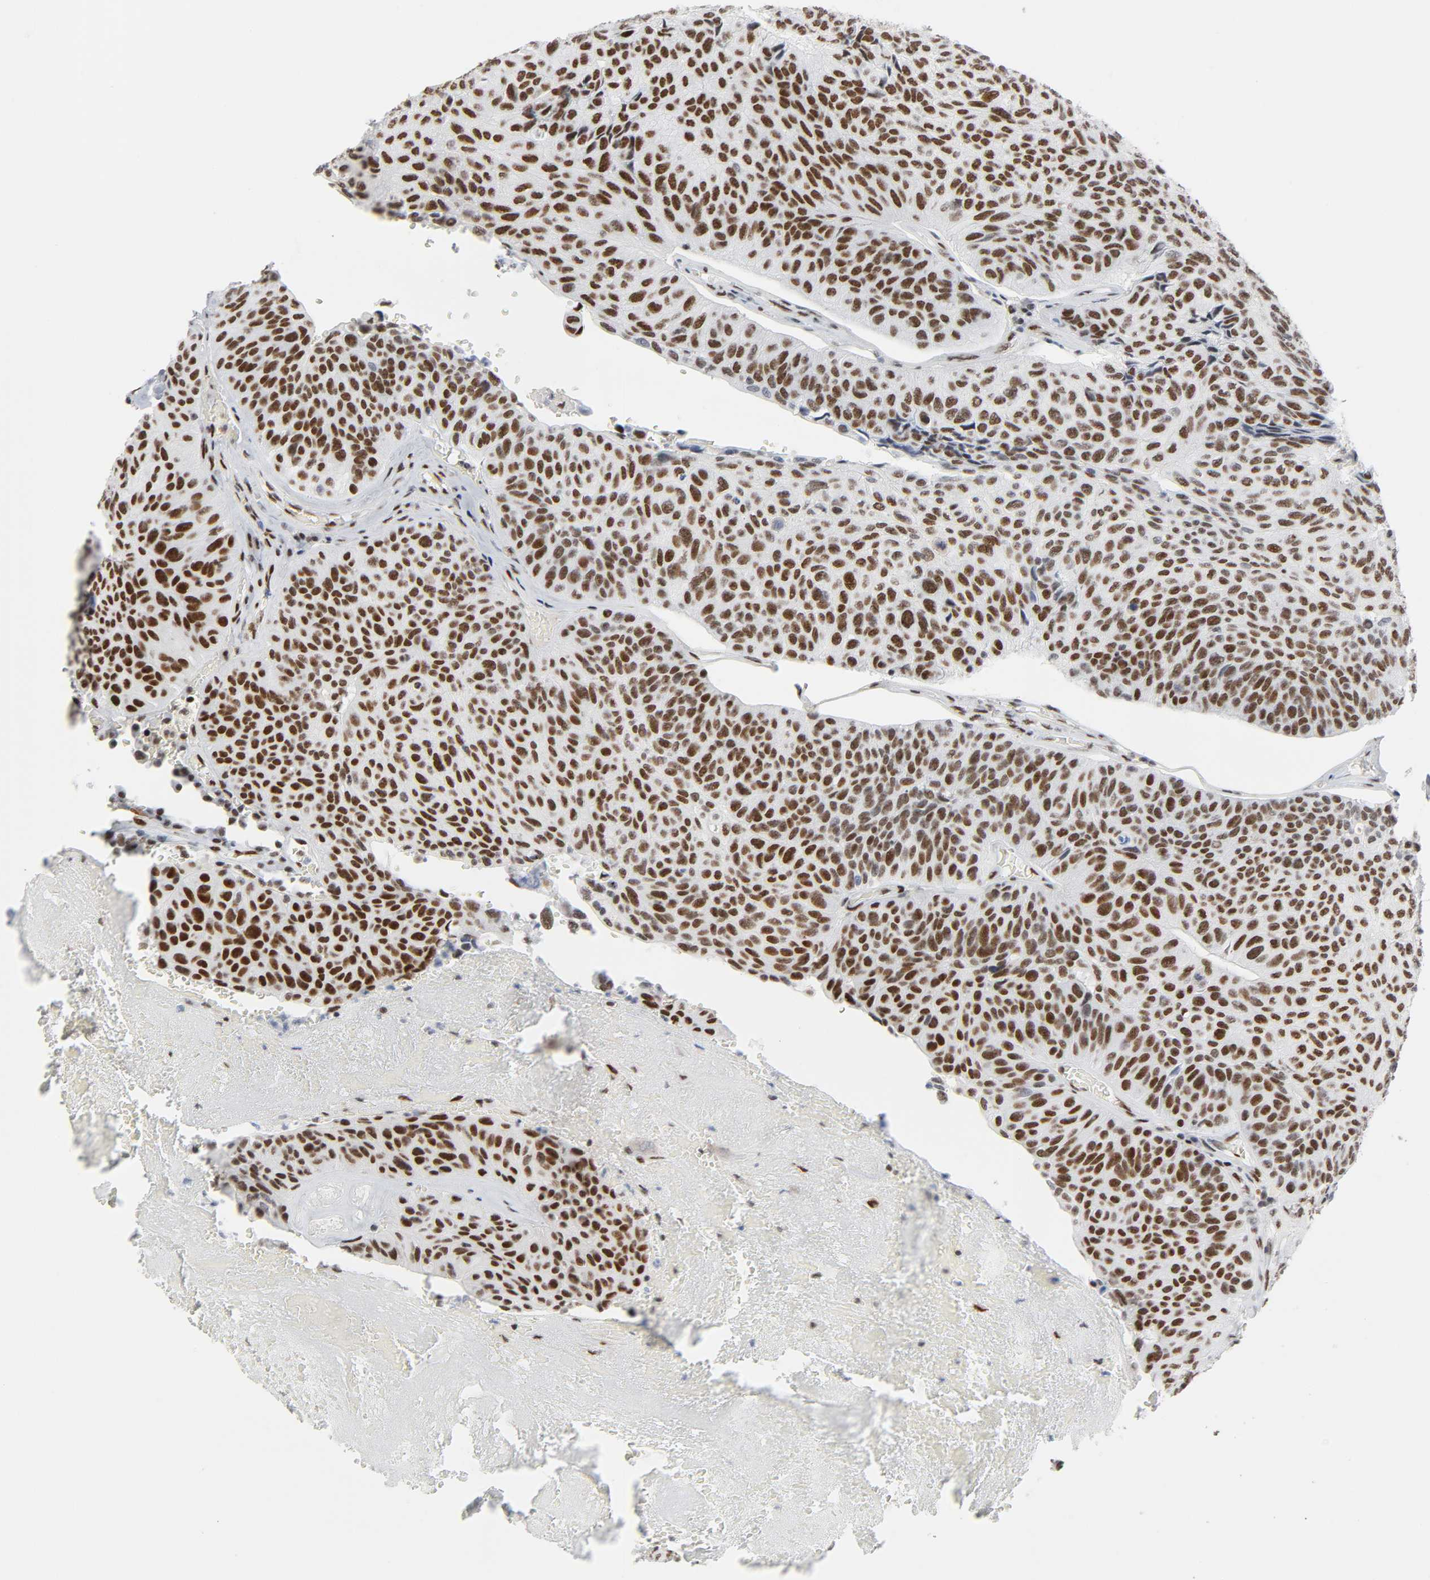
{"staining": {"intensity": "strong", "quantity": ">75%", "location": "nuclear"}, "tissue": "urothelial cancer", "cell_type": "Tumor cells", "image_type": "cancer", "snomed": [{"axis": "morphology", "description": "Urothelial carcinoma, High grade"}, {"axis": "topography", "description": "Urinary bladder"}], "caption": "Immunohistochemical staining of human urothelial carcinoma (high-grade) reveals high levels of strong nuclear protein positivity in about >75% of tumor cells.", "gene": "HSF1", "patient": {"sex": "male", "age": 66}}